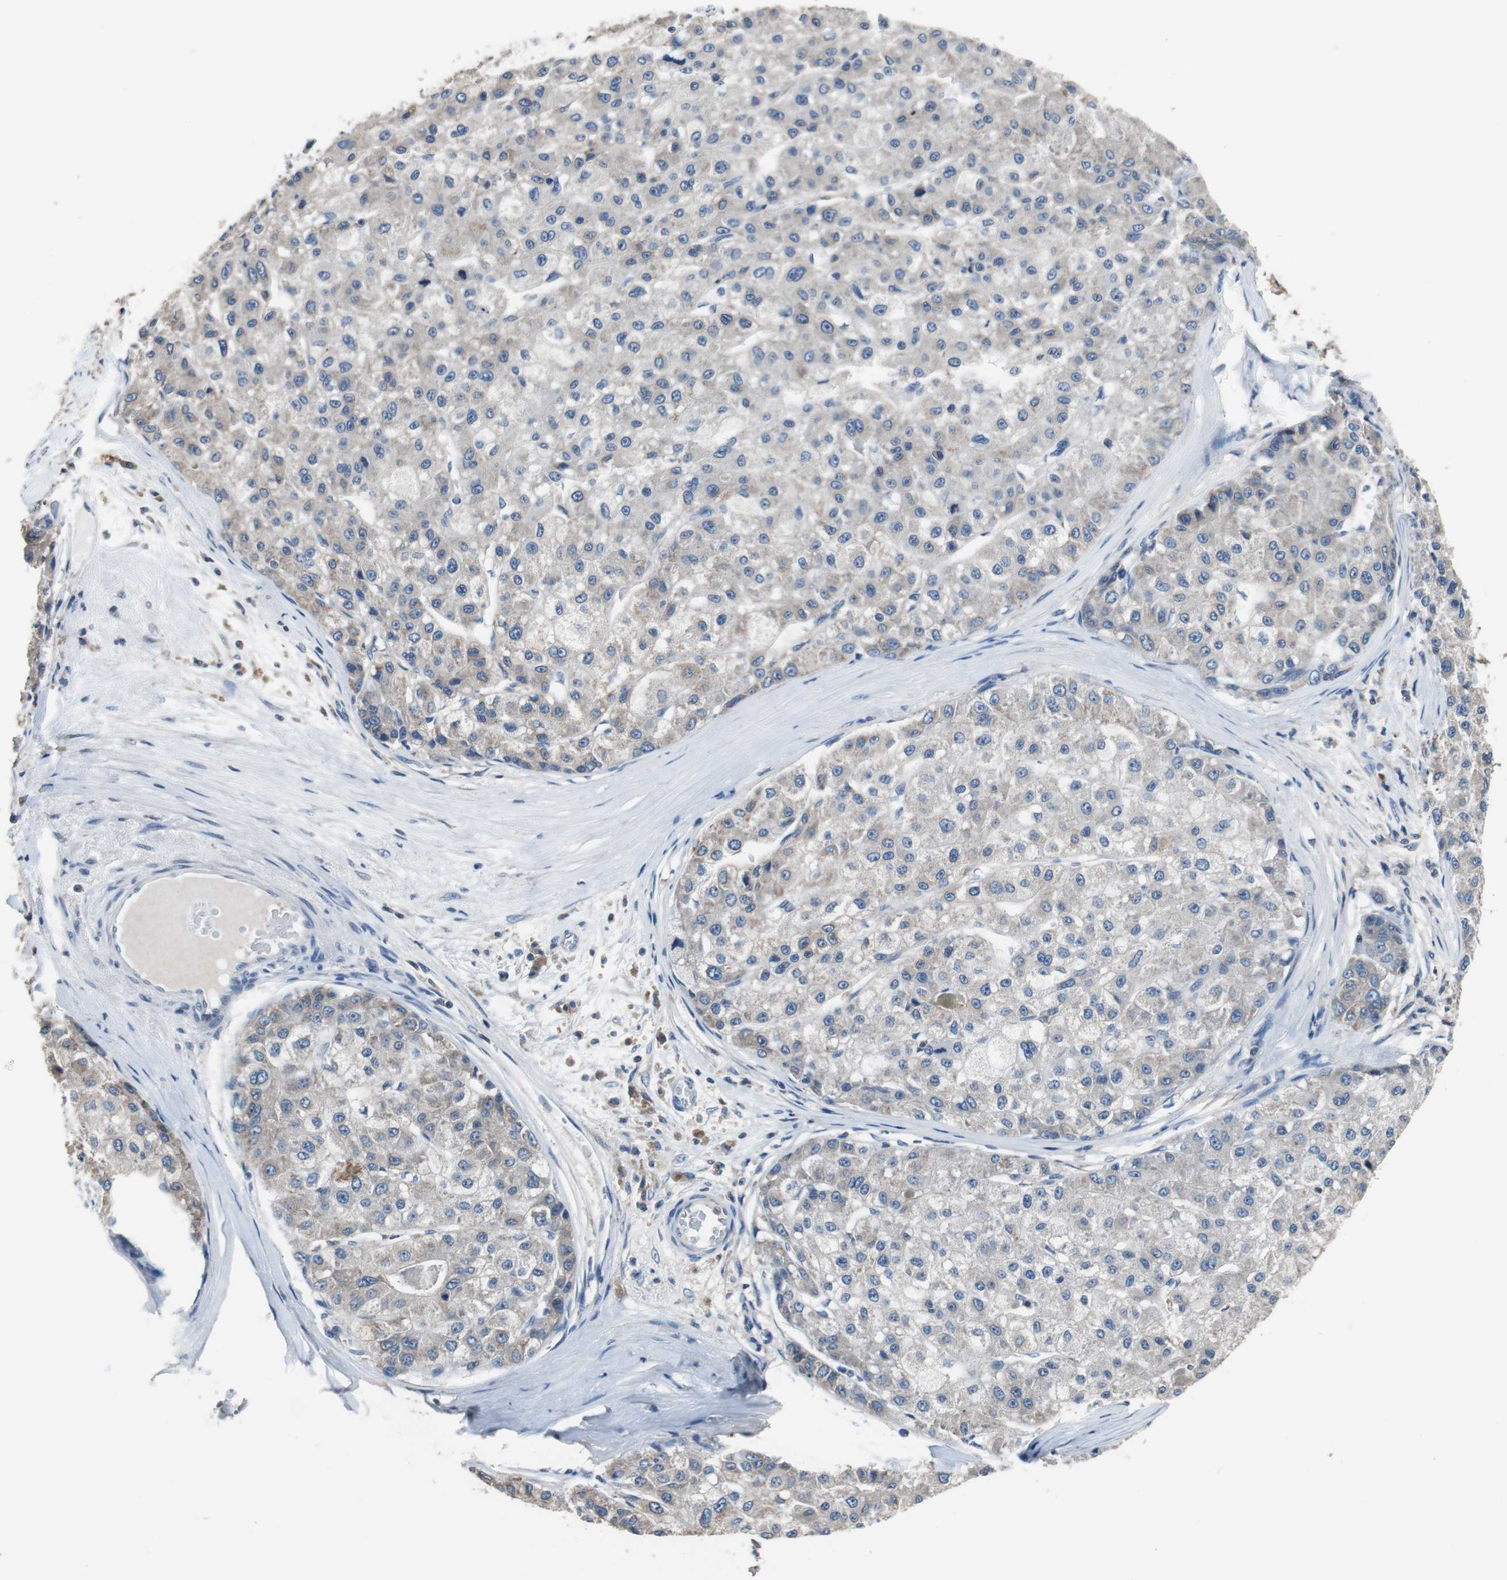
{"staining": {"intensity": "weak", "quantity": "25%-75%", "location": "cytoplasmic/membranous"}, "tissue": "liver cancer", "cell_type": "Tumor cells", "image_type": "cancer", "snomed": [{"axis": "morphology", "description": "Carcinoma, Hepatocellular, NOS"}, {"axis": "topography", "description": "Liver"}], "caption": "Immunohistochemistry (IHC) staining of hepatocellular carcinoma (liver), which displays low levels of weak cytoplasmic/membranous expression in approximately 25%-75% of tumor cells indicating weak cytoplasmic/membranous protein staining. The staining was performed using DAB (brown) for protein detection and nuclei were counterstained in hematoxylin (blue).", "gene": "PRKCA", "patient": {"sex": "male", "age": 80}}